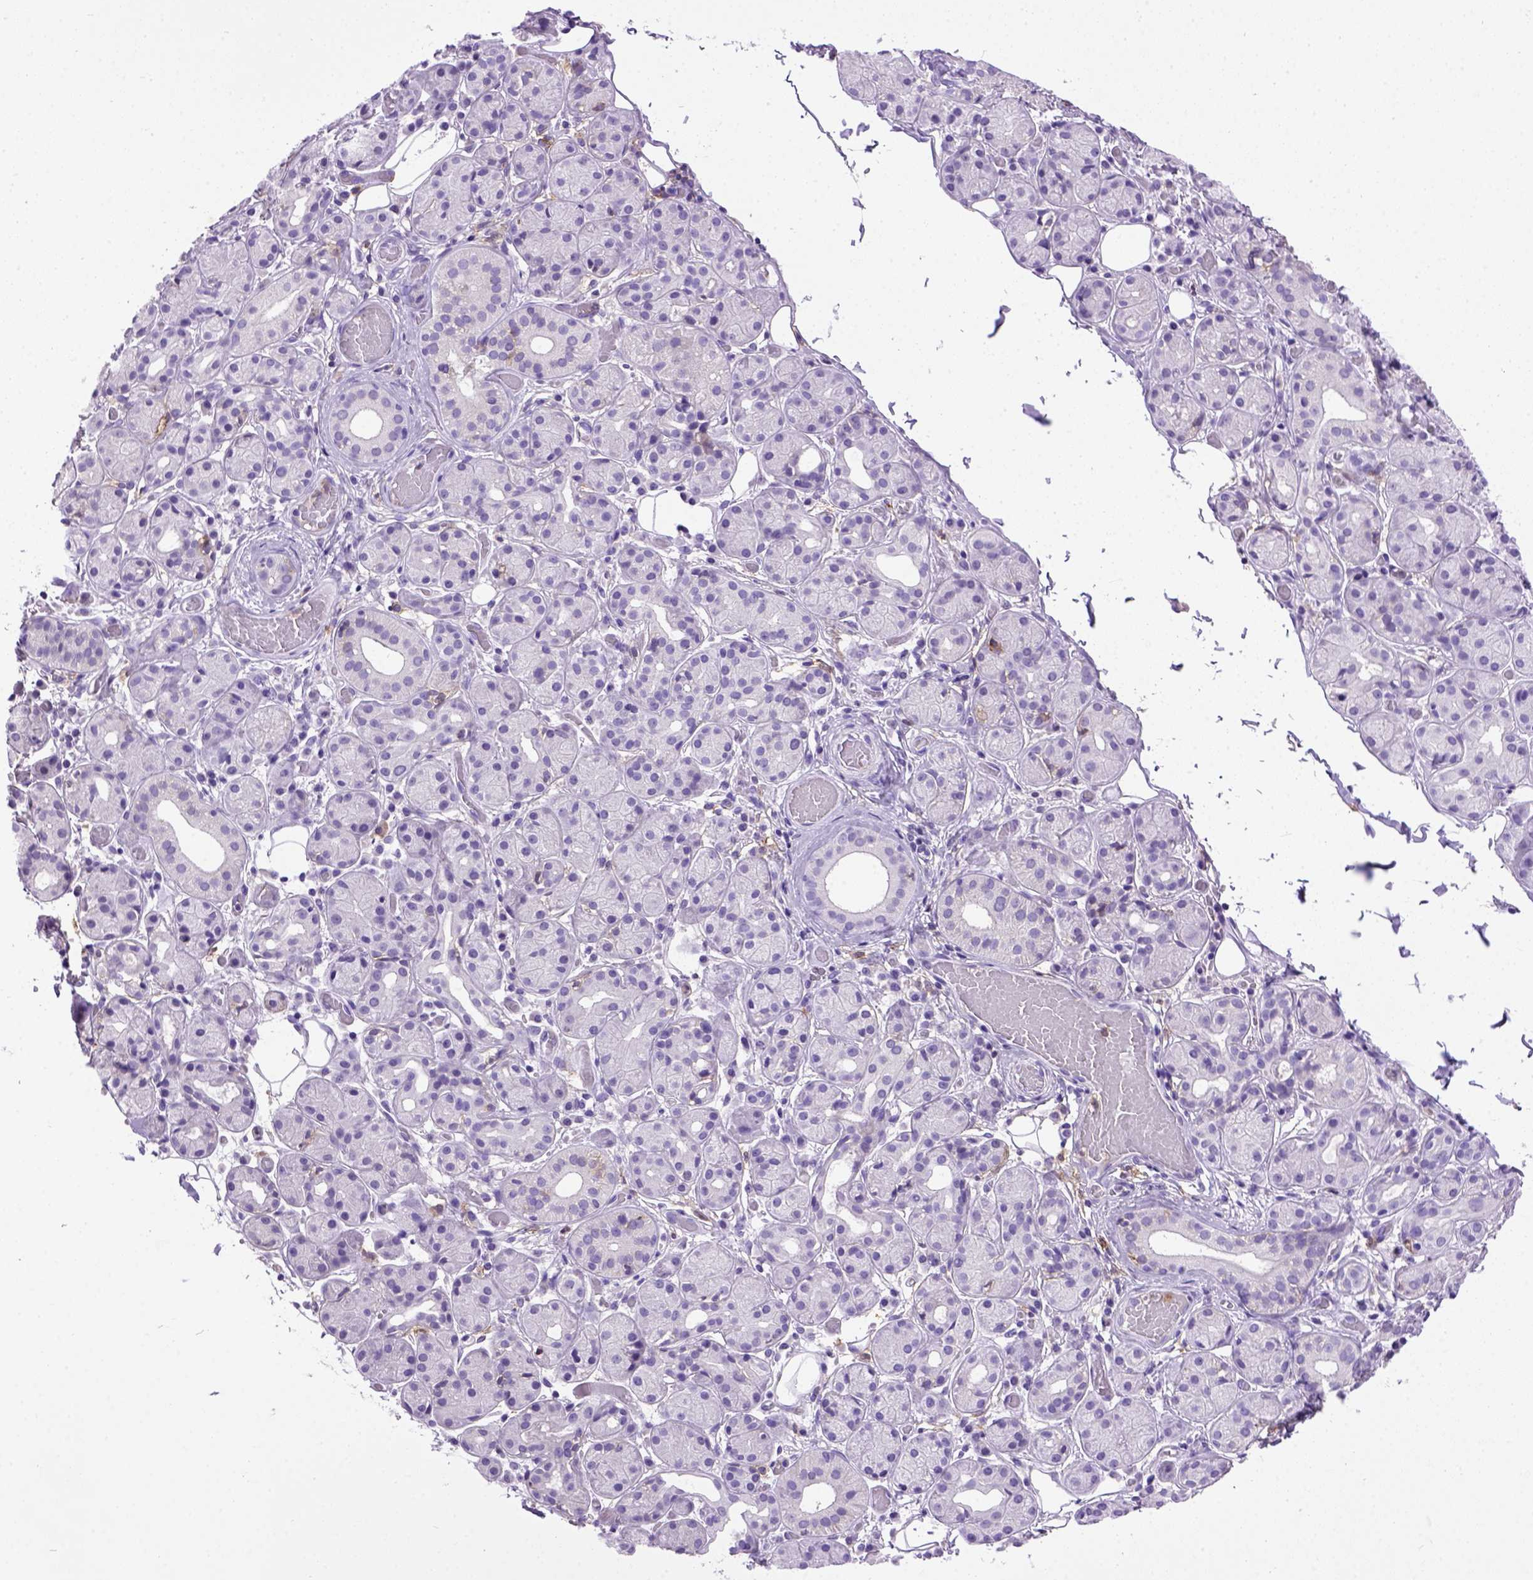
{"staining": {"intensity": "negative", "quantity": "none", "location": "none"}, "tissue": "salivary gland", "cell_type": "Glandular cells", "image_type": "normal", "snomed": [{"axis": "morphology", "description": "Normal tissue, NOS"}, {"axis": "topography", "description": "Salivary gland"}, {"axis": "topography", "description": "Peripheral nerve tissue"}], "caption": "Salivary gland was stained to show a protein in brown. There is no significant expression in glandular cells. (Brightfield microscopy of DAB immunohistochemistry at high magnification).", "gene": "ITGAX", "patient": {"sex": "male", "age": 71}}